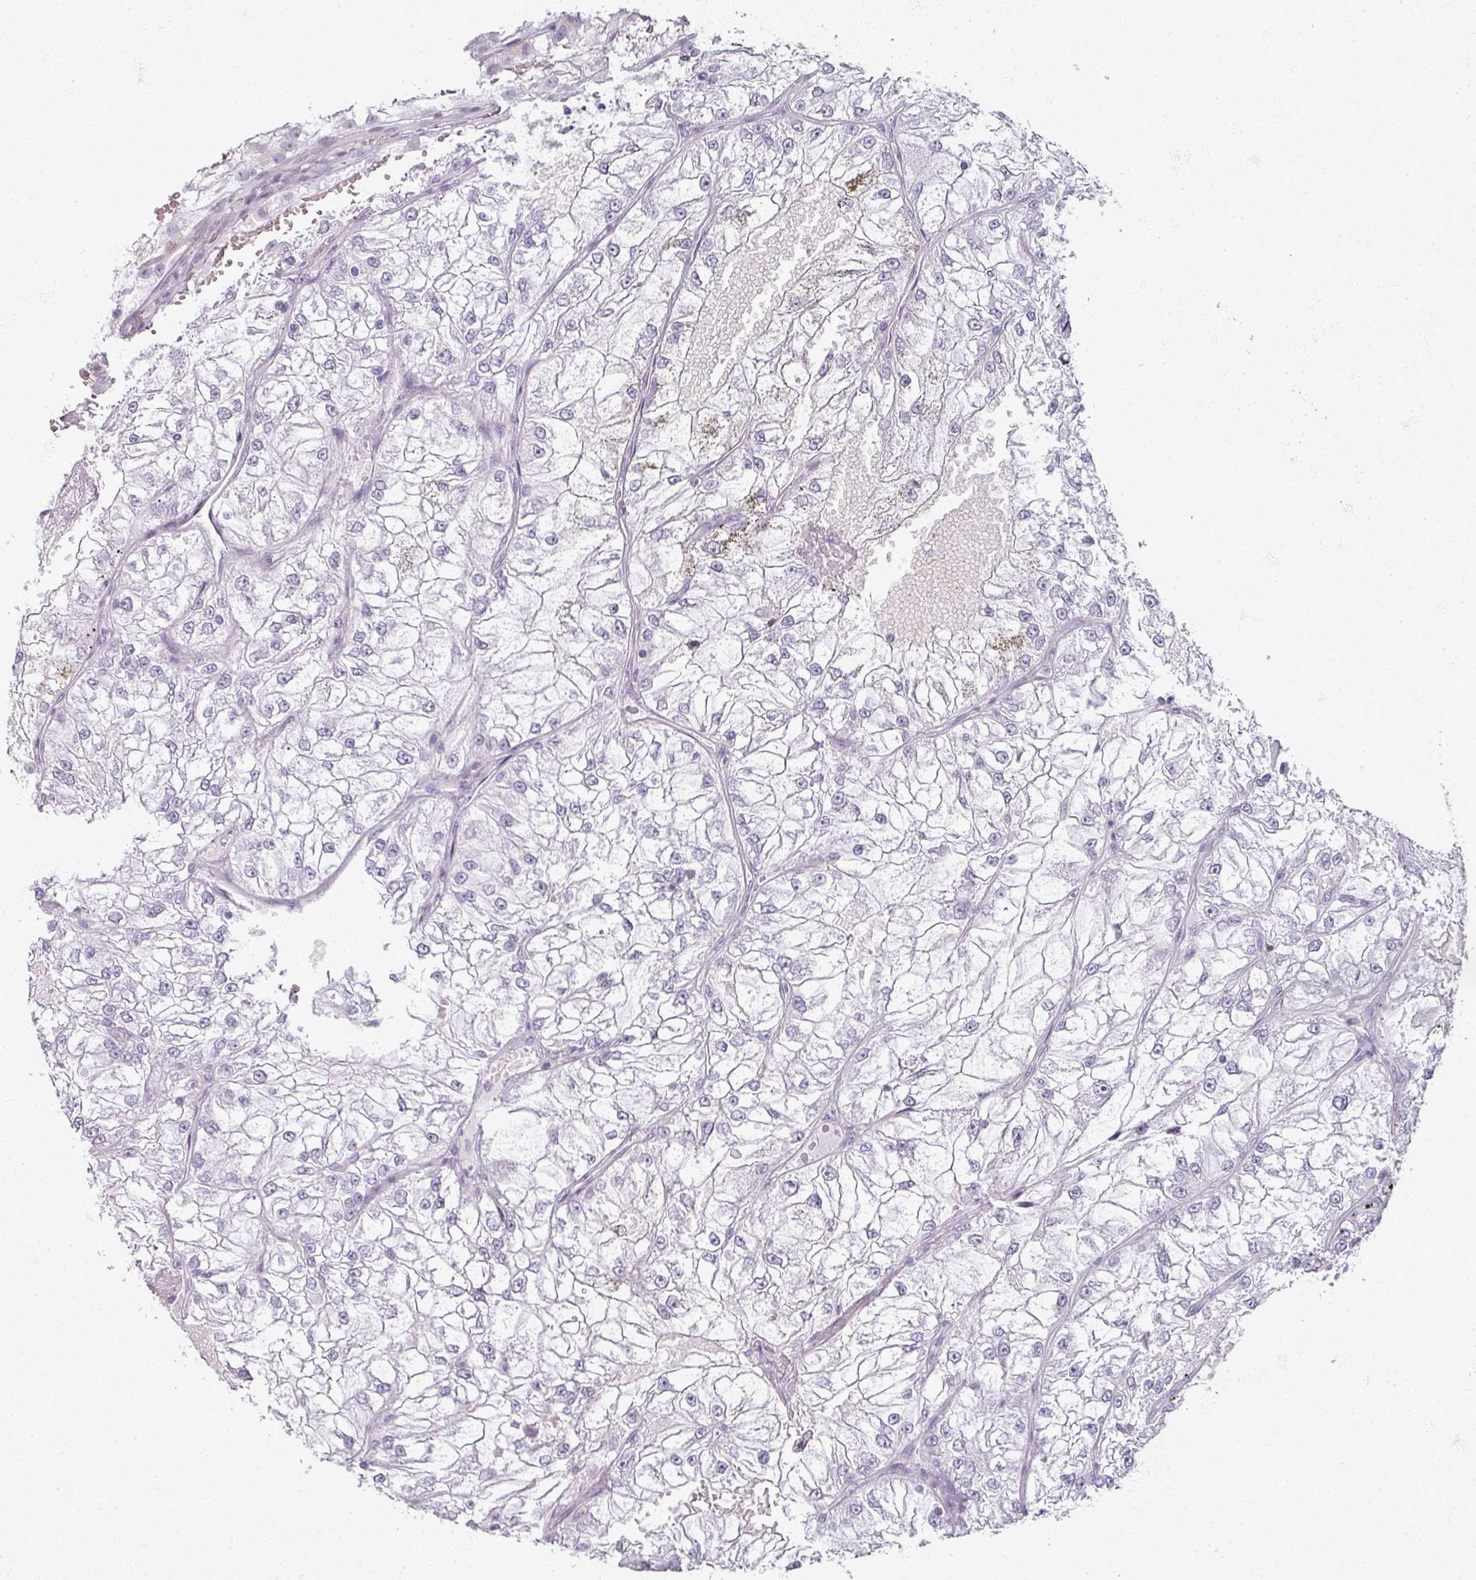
{"staining": {"intensity": "negative", "quantity": "none", "location": "none"}, "tissue": "renal cancer", "cell_type": "Tumor cells", "image_type": "cancer", "snomed": [{"axis": "morphology", "description": "Adenocarcinoma, NOS"}, {"axis": "topography", "description": "Kidney"}], "caption": "Renal cancer (adenocarcinoma) was stained to show a protein in brown. There is no significant expression in tumor cells.", "gene": "RFPL2", "patient": {"sex": "female", "age": 72}}